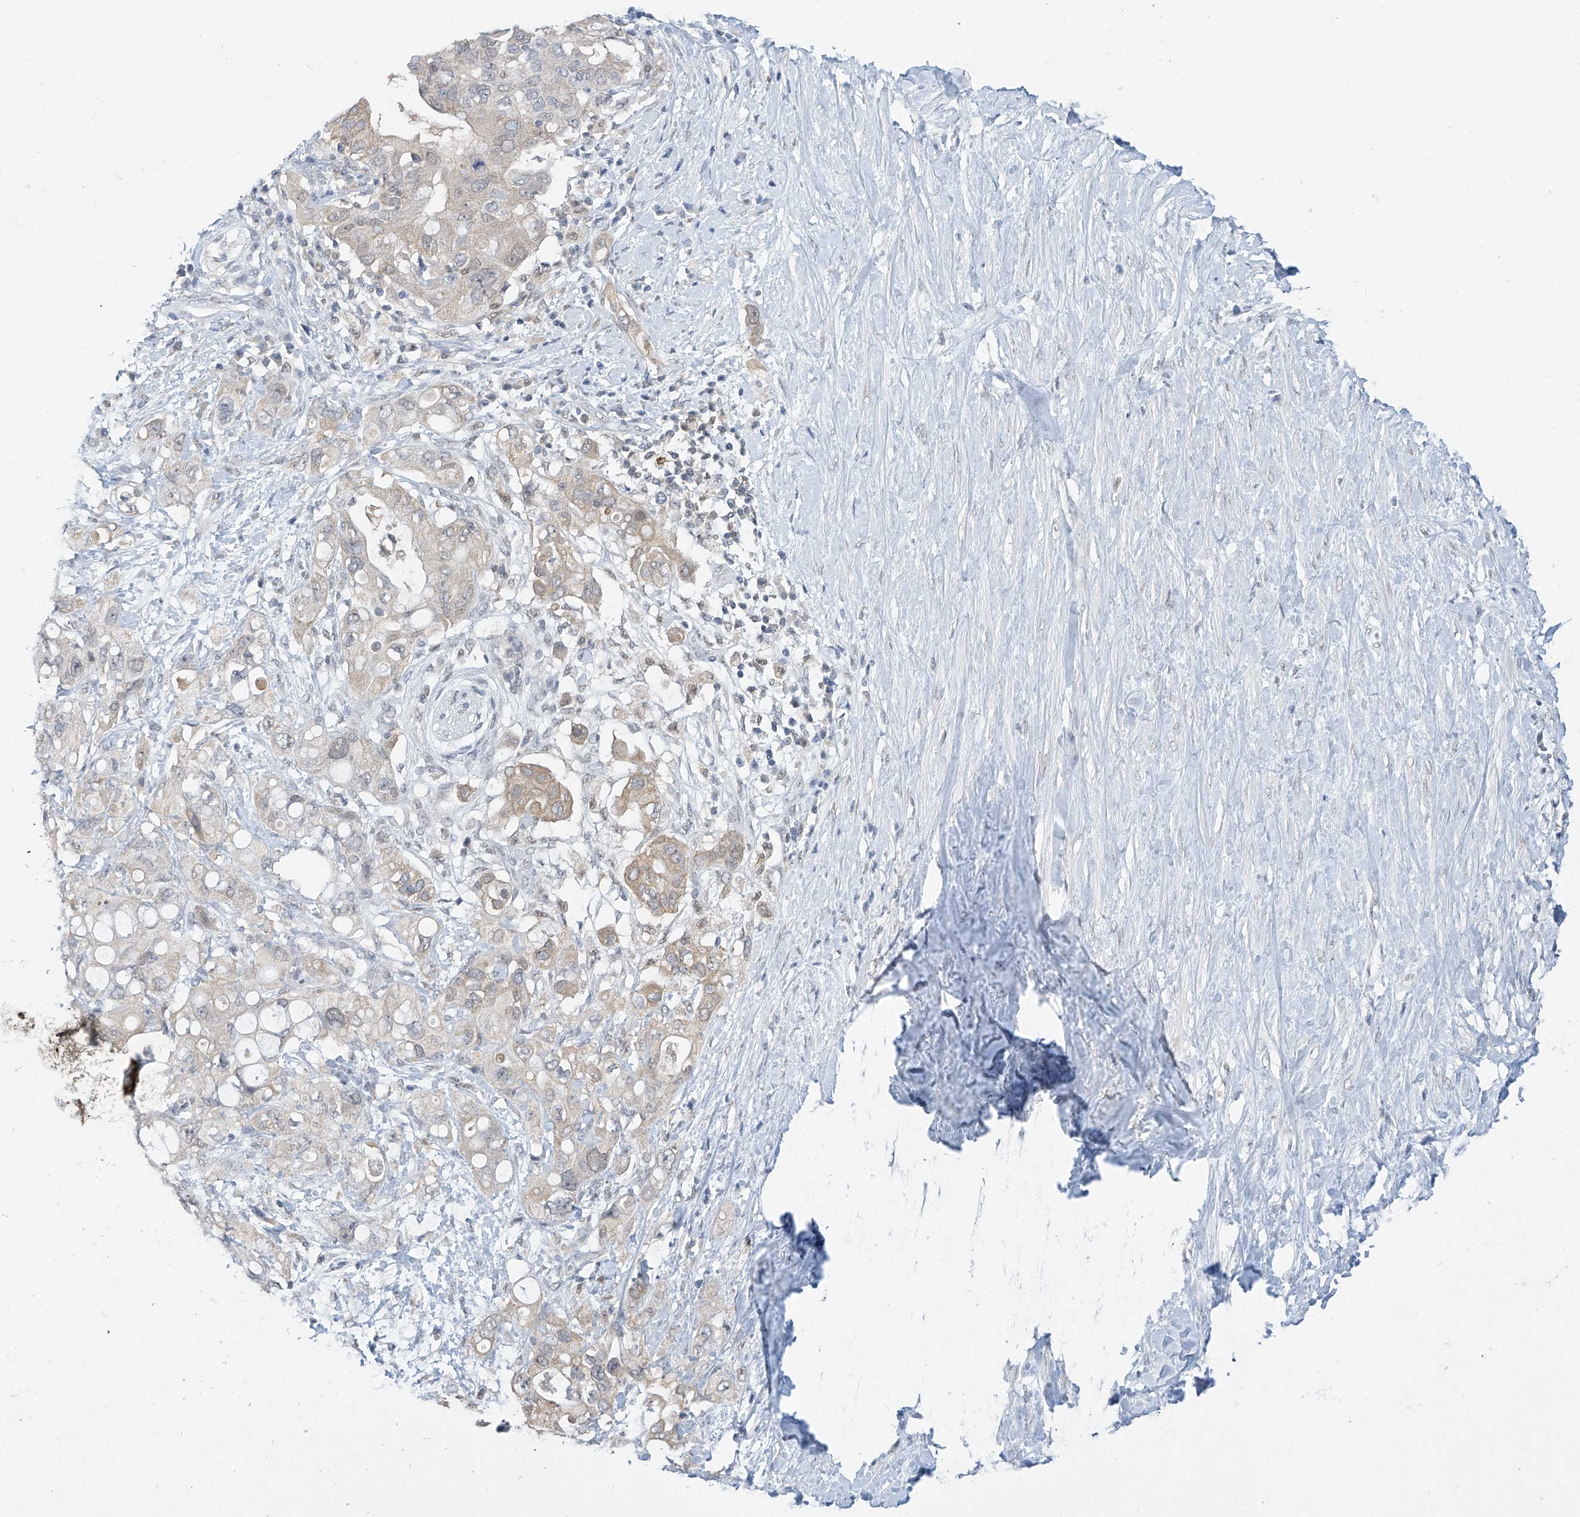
{"staining": {"intensity": "weak", "quantity": "25%-75%", "location": "cytoplasmic/membranous"}, "tissue": "pancreatic cancer", "cell_type": "Tumor cells", "image_type": "cancer", "snomed": [{"axis": "morphology", "description": "Adenocarcinoma, NOS"}, {"axis": "topography", "description": "Pancreas"}], "caption": "A micrograph of pancreatic cancer stained for a protein displays weak cytoplasmic/membranous brown staining in tumor cells.", "gene": "APLF", "patient": {"sex": "female", "age": 56}}